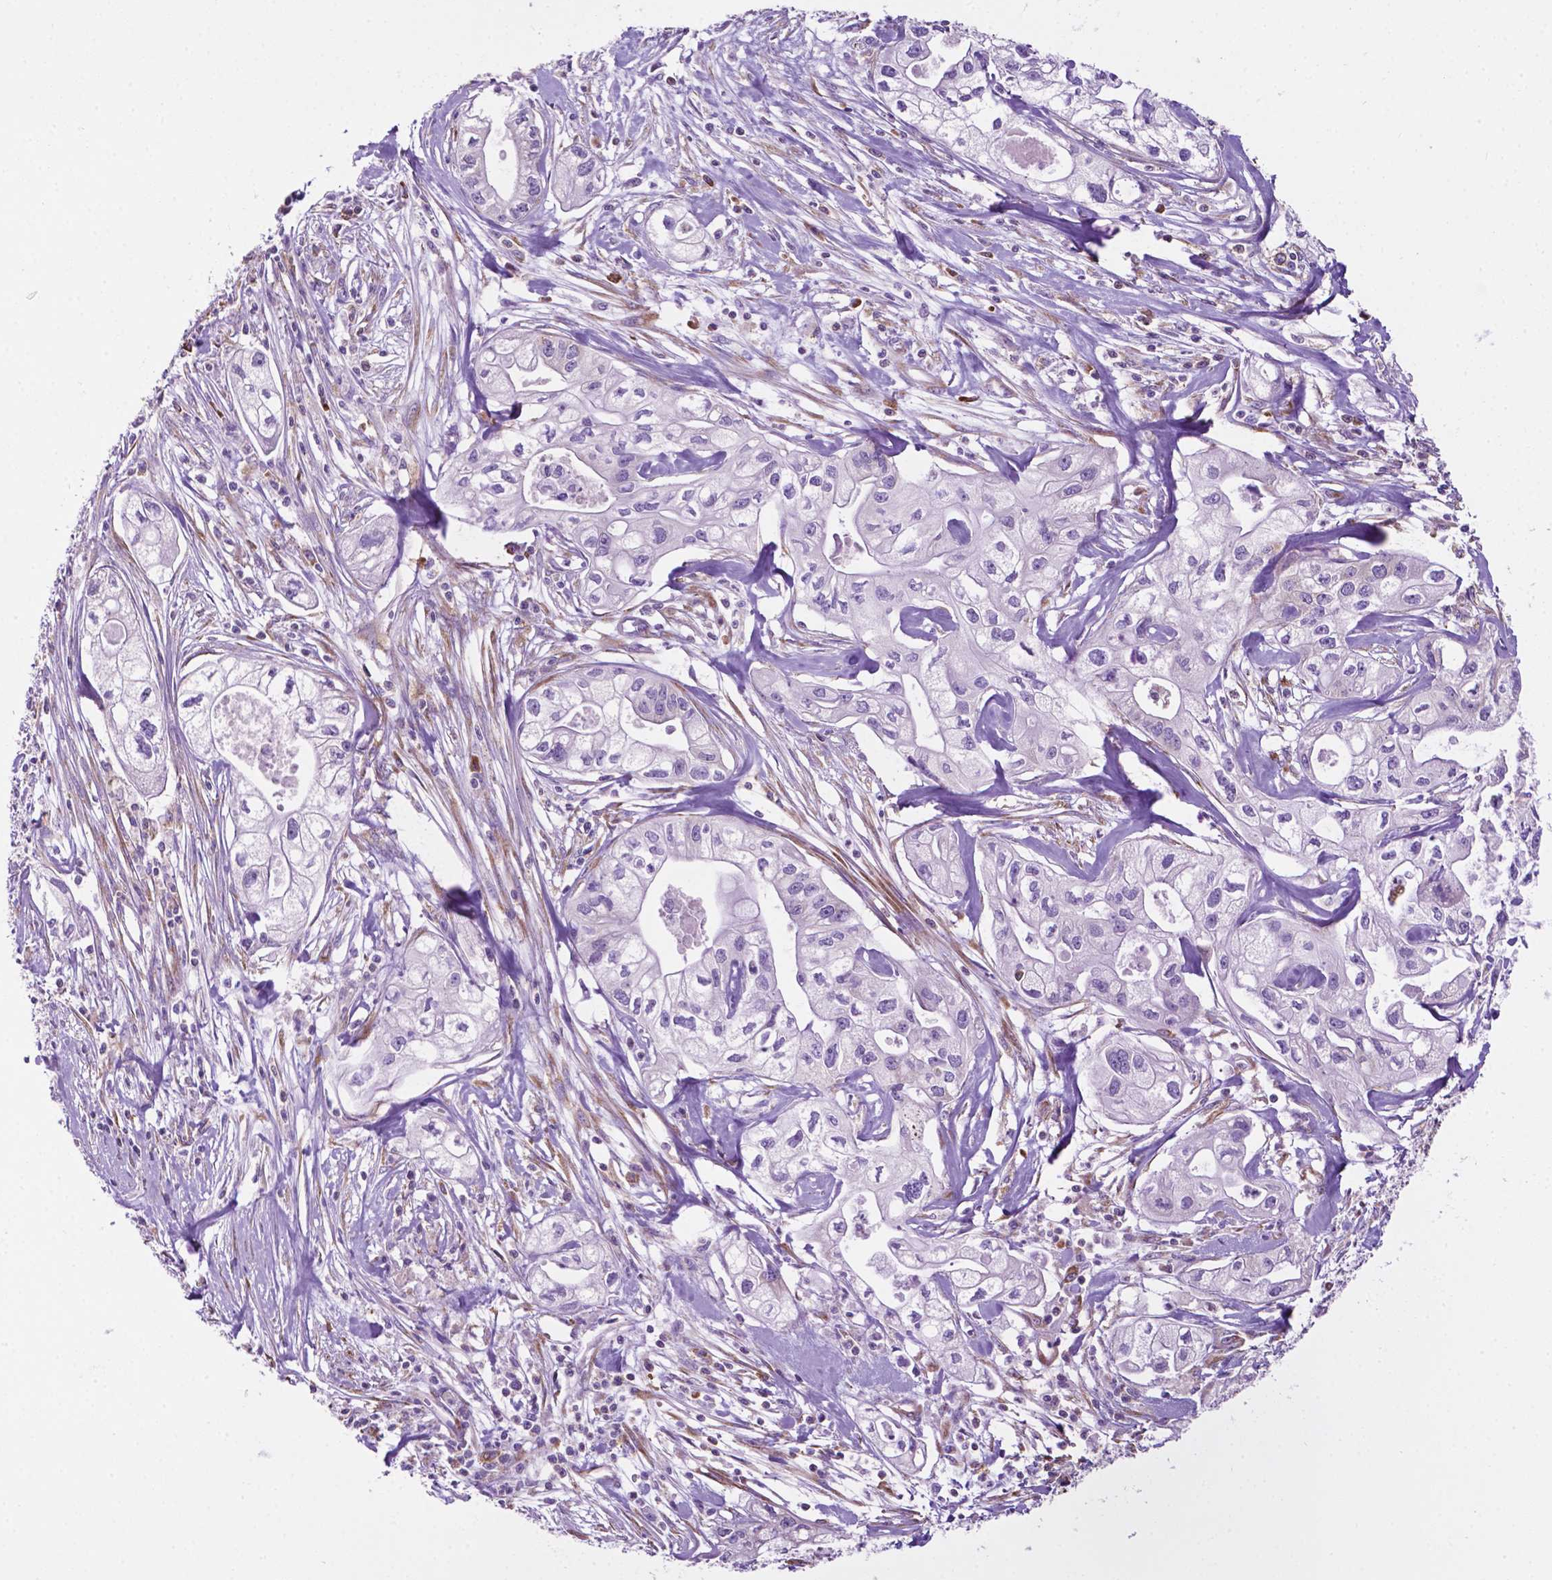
{"staining": {"intensity": "negative", "quantity": "none", "location": "none"}, "tissue": "pancreatic cancer", "cell_type": "Tumor cells", "image_type": "cancer", "snomed": [{"axis": "morphology", "description": "Adenocarcinoma, NOS"}, {"axis": "topography", "description": "Pancreas"}], "caption": "The image shows no significant expression in tumor cells of pancreatic cancer (adenocarcinoma).", "gene": "RPL29", "patient": {"sex": "male", "age": 70}}